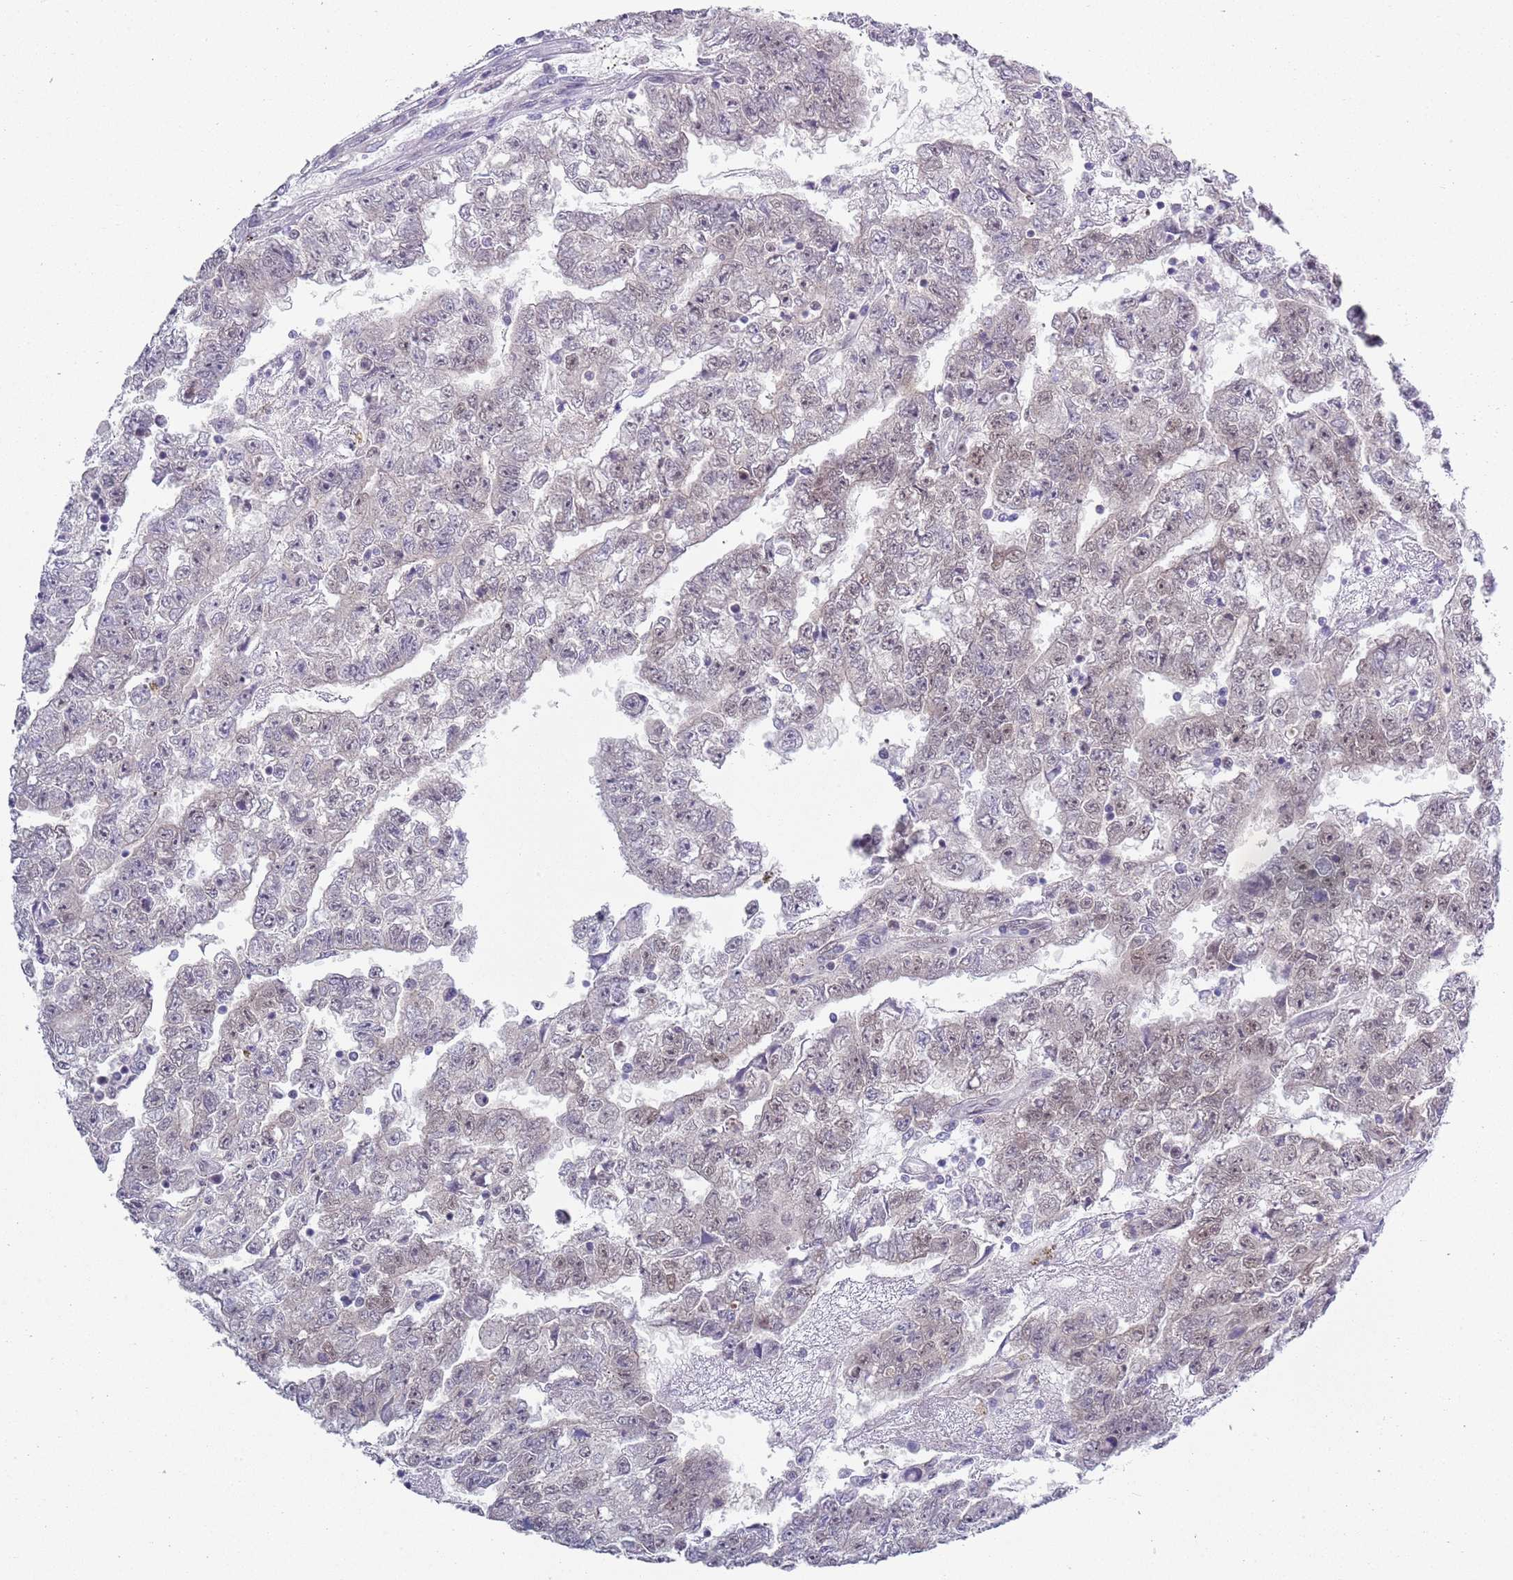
{"staining": {"intensity": "weak", "quantity": "25%-75%", "location": "nuclear"}, "tissue": "testis cancer", "cell_type": "Tumor cells", "image_type": "cancer", "snomed": [{"axis": "morphology", "description": "Carcinoma, Embryonal, NOS"}, {"axis": "topography", "description": "Testis"}], "caption": "About 25%-75% of tumor cells in human testis cancer display weak nuclear protein staining as visualized by brown immunohistochemical staining.", "gene": "SEPHS2", "patient": {"sex": "male", "age": 25}}